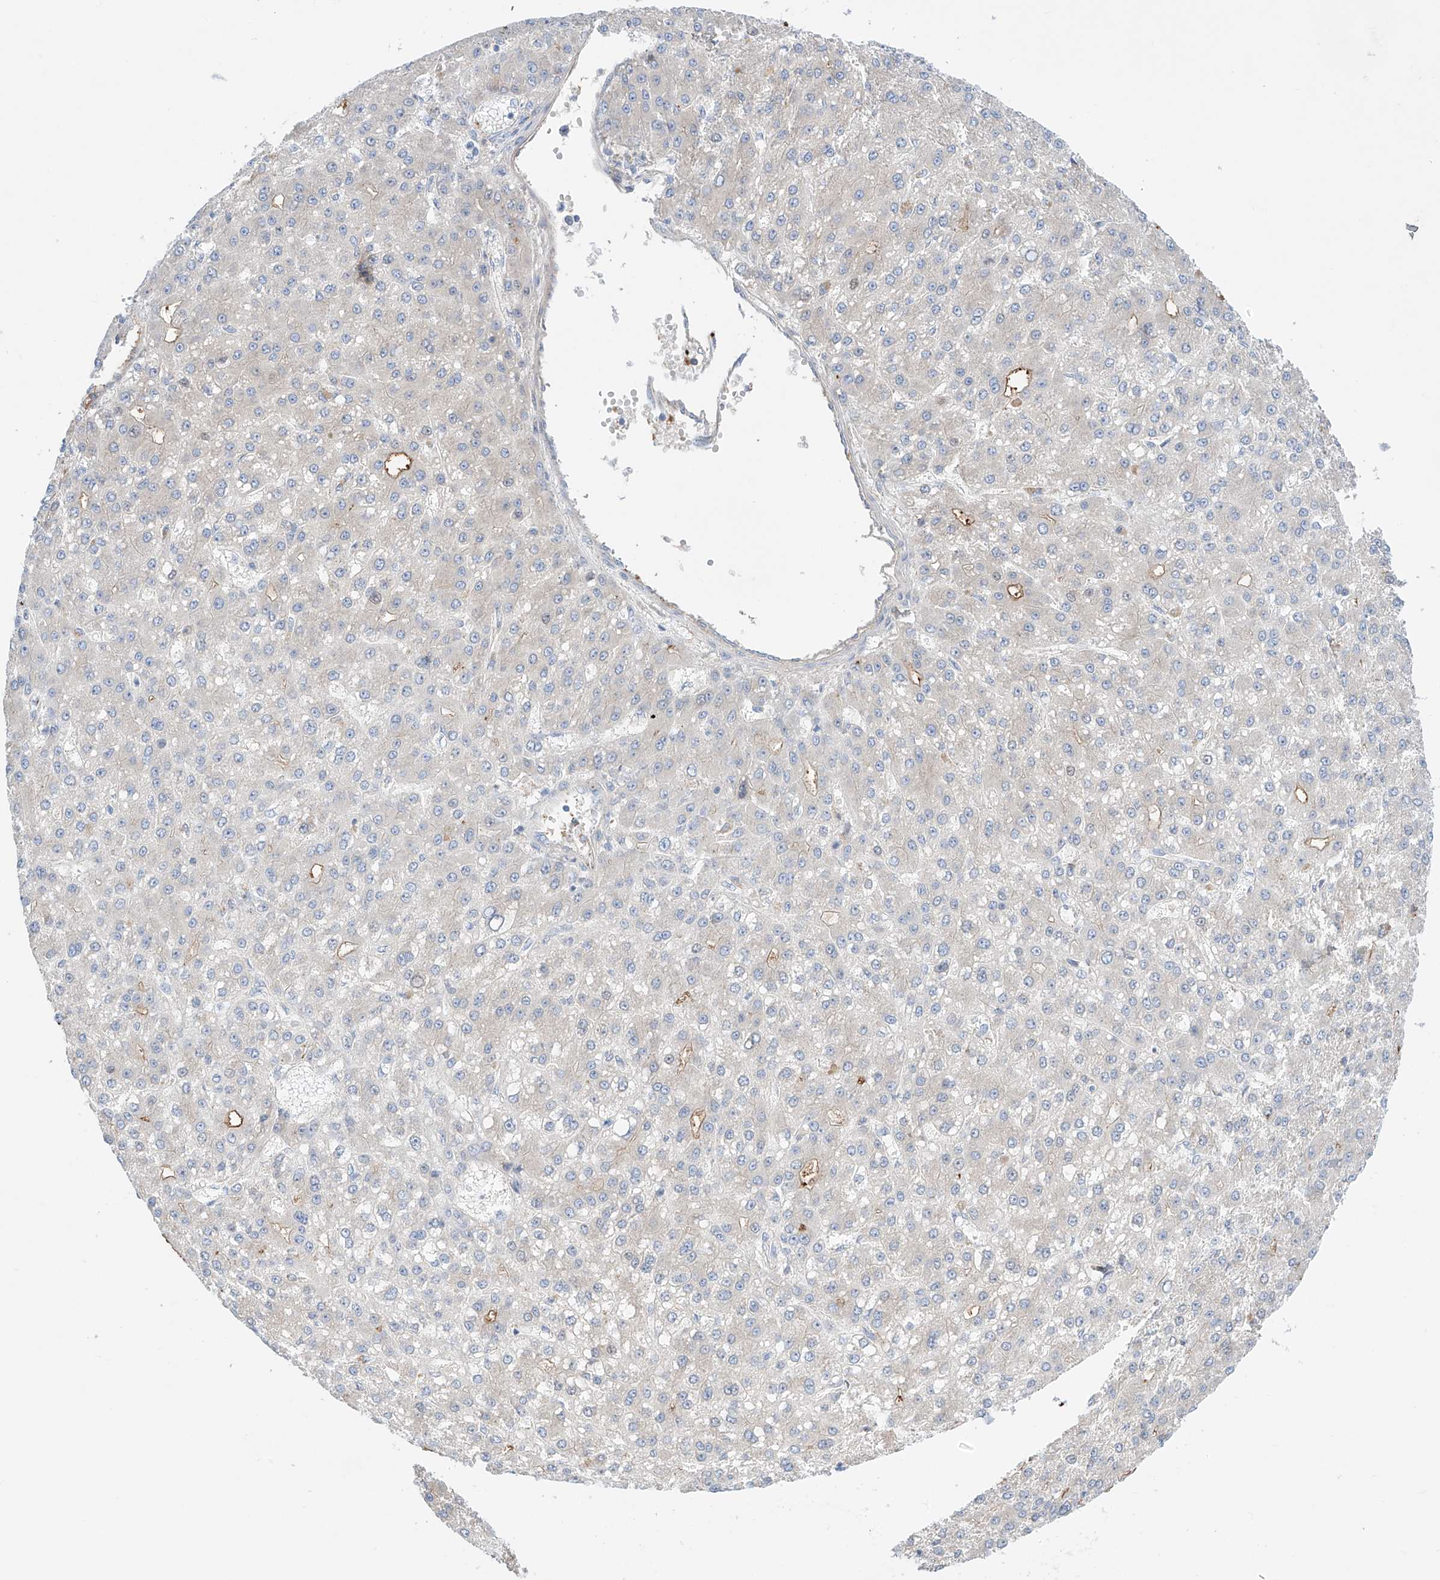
{"staining": {"intensity": "negative", "quantity": "none", "location": "none"}, "tissue": "liver cancer", "cell_type": "Tumor cells", "image_type": "cancer", "snomed": [{"axis": "morphology", "description": "Carcinoma, Hepatocellular, NOS"}, {"axis": "topography", "description": "Liver"}], "caption": "Immunohistochemistry of hepatocellular carcinoma (liver) exhibits no expression in tumor cells.", "gene": "PGGT1B", "patient": {"sex": "male", "age": 67}}